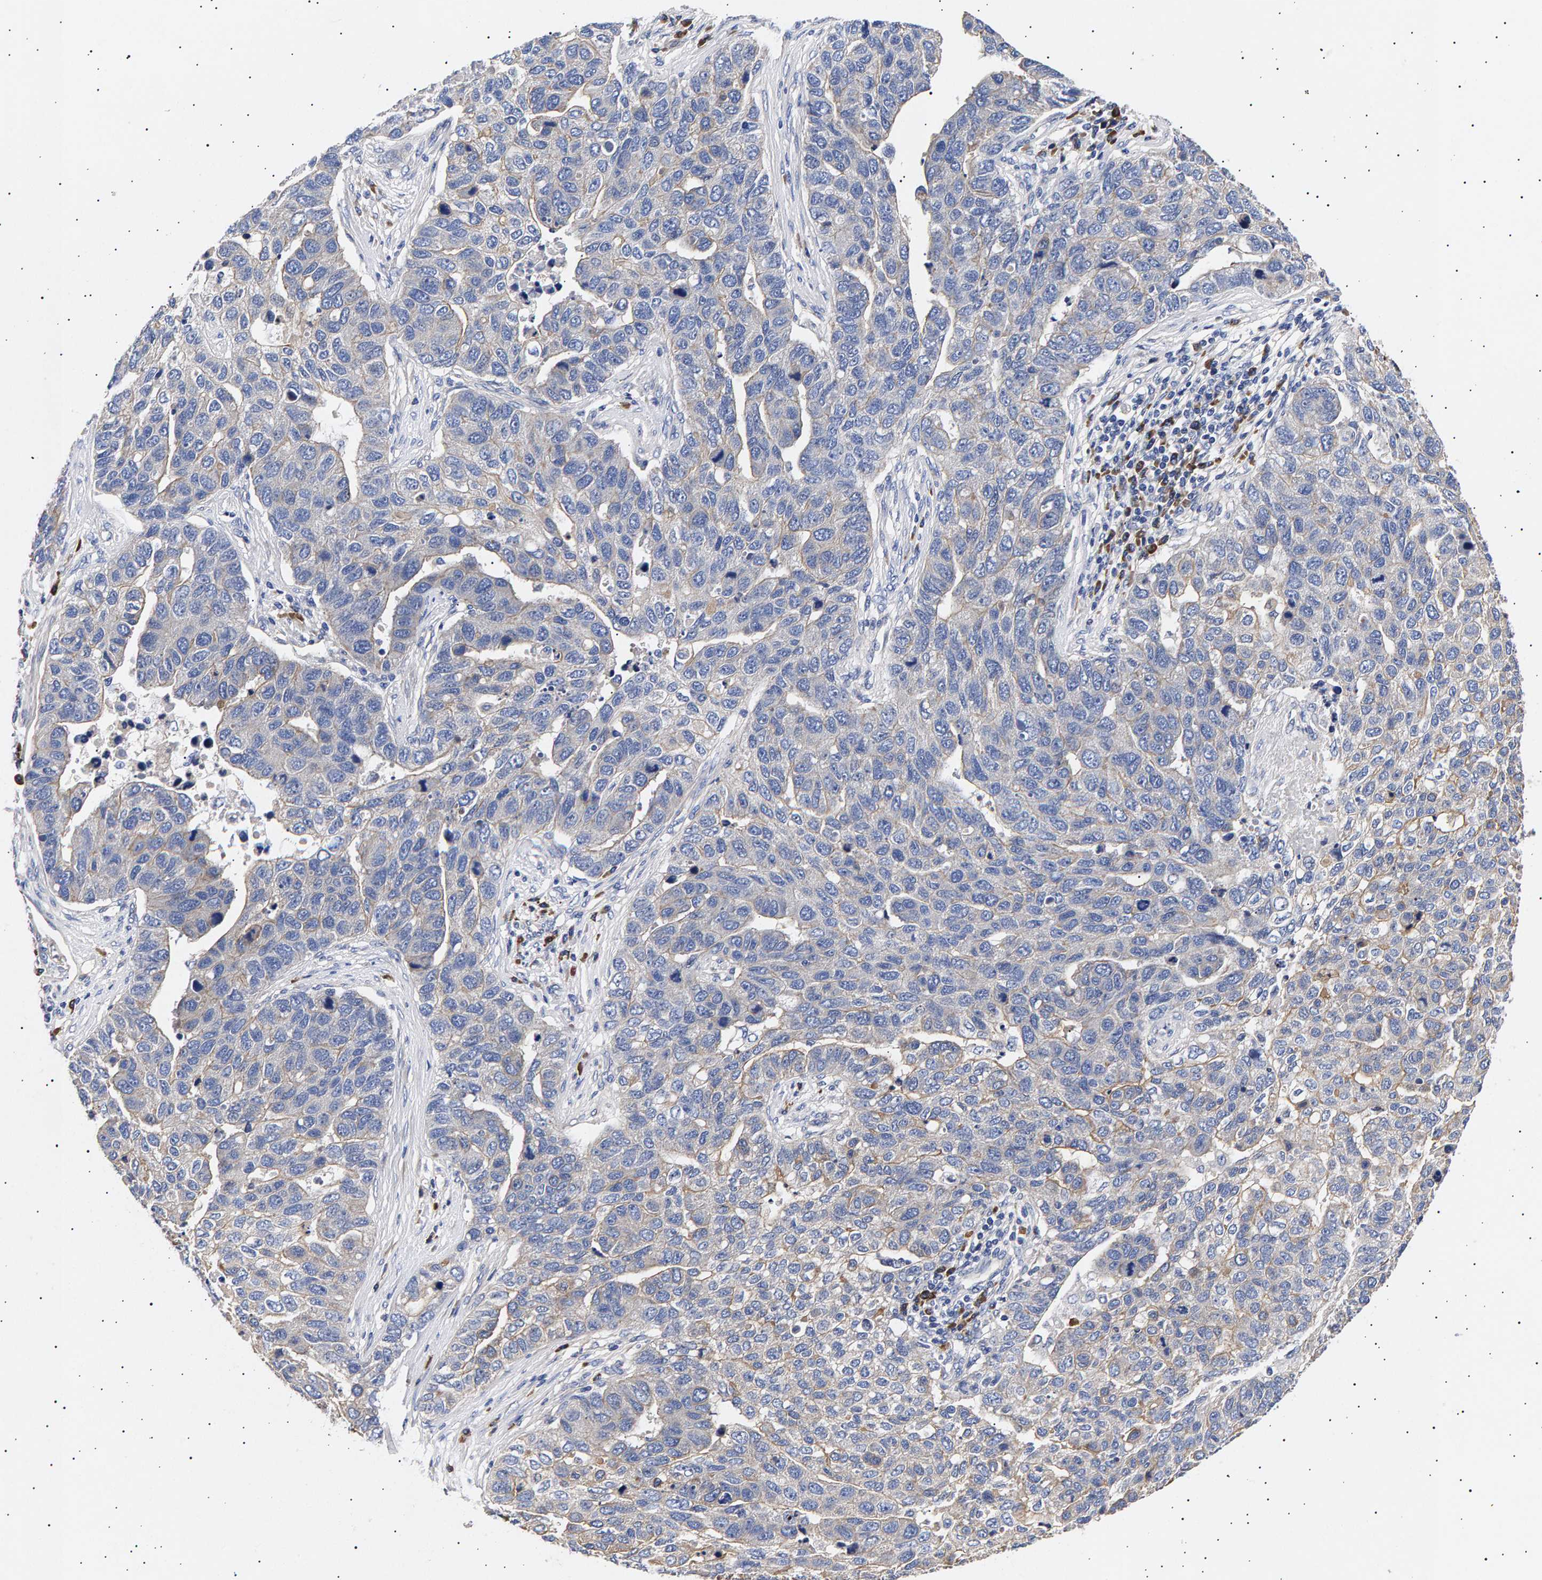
{"staining": {"intensity": "negative", "quantity": "none", "location": "none"}, "tissue": "pancreatic cancer", "cell_type": "Tumor cells", "image_type": "cancer", "snomed": [{"axis": "morphology", "description": "Adenocarcinoma, NOS"}, {"axis": "topography", "description": "Pancreas"}], "caption": "An immunohistochemistry (IHC) histopathology image of pancreatic adenocarcinoma is shown. There is no staining in tumor cells of pancreatic adenocarcinoma.", "gene": "ANKRD40", "patient": {"sex": "female", "age": 61}}